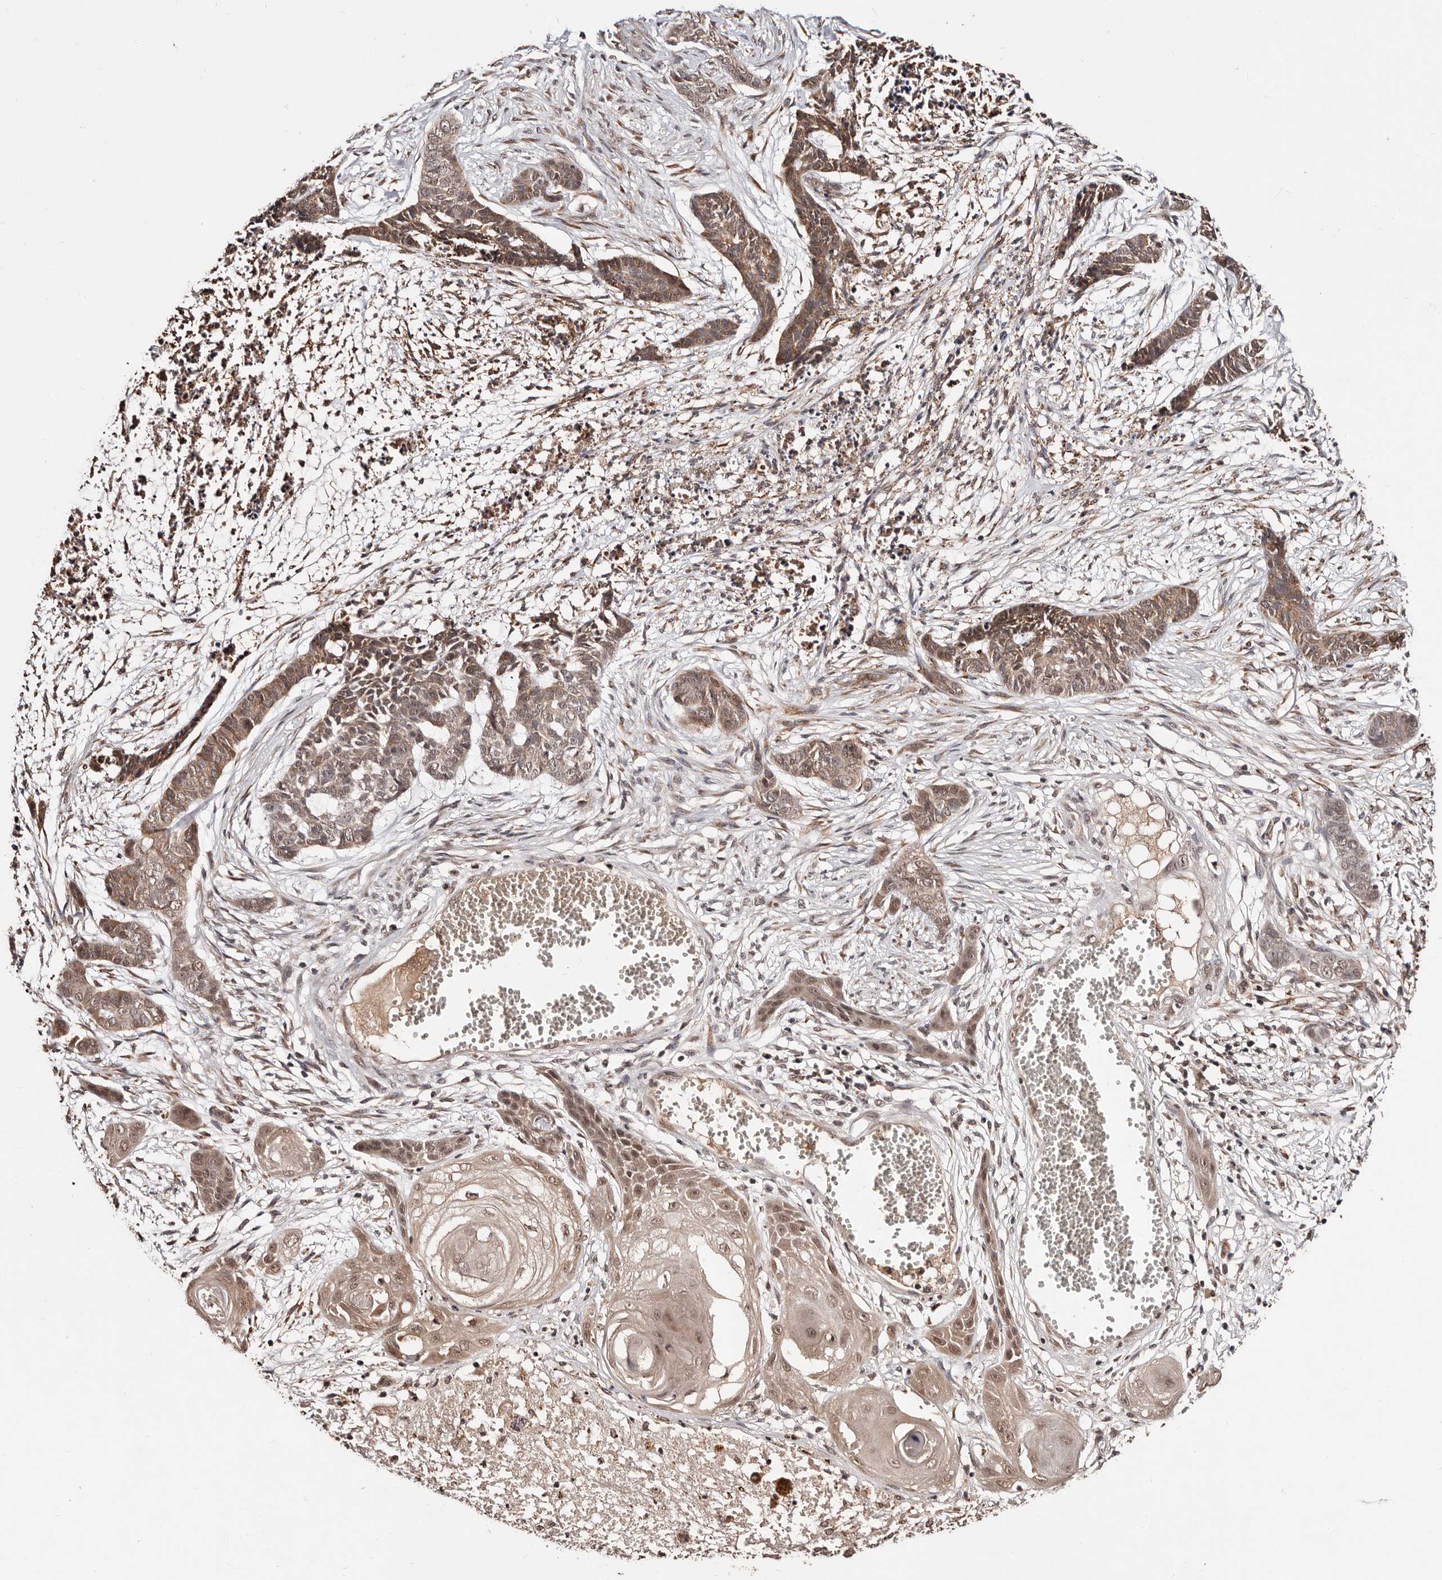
{"staining": {"intensity": "moderate", "quantity": ">75%", "location": "cytoplasmic/membranous"}, "tissue": "skin cancer", "cell_type": "Tumor cells", "image_type": "cancer", "snomed": [{"axis": "morphology", "description": "Basal cell carcinoma"}, {"axis": "topography", "description": "Skin"}], "caption": "Protein staining by immunohistochemistry (IHC) reveals moderate cytoplasmic/membranous positivity in about >75% of tumor cells in basal cell carcinoma (skin). Immunohistochemistry stains the protein of interest in brown and the nuclei are stained blue.", "gene": "BICRAL", "patient": {"sex": "female", "age": 64}}